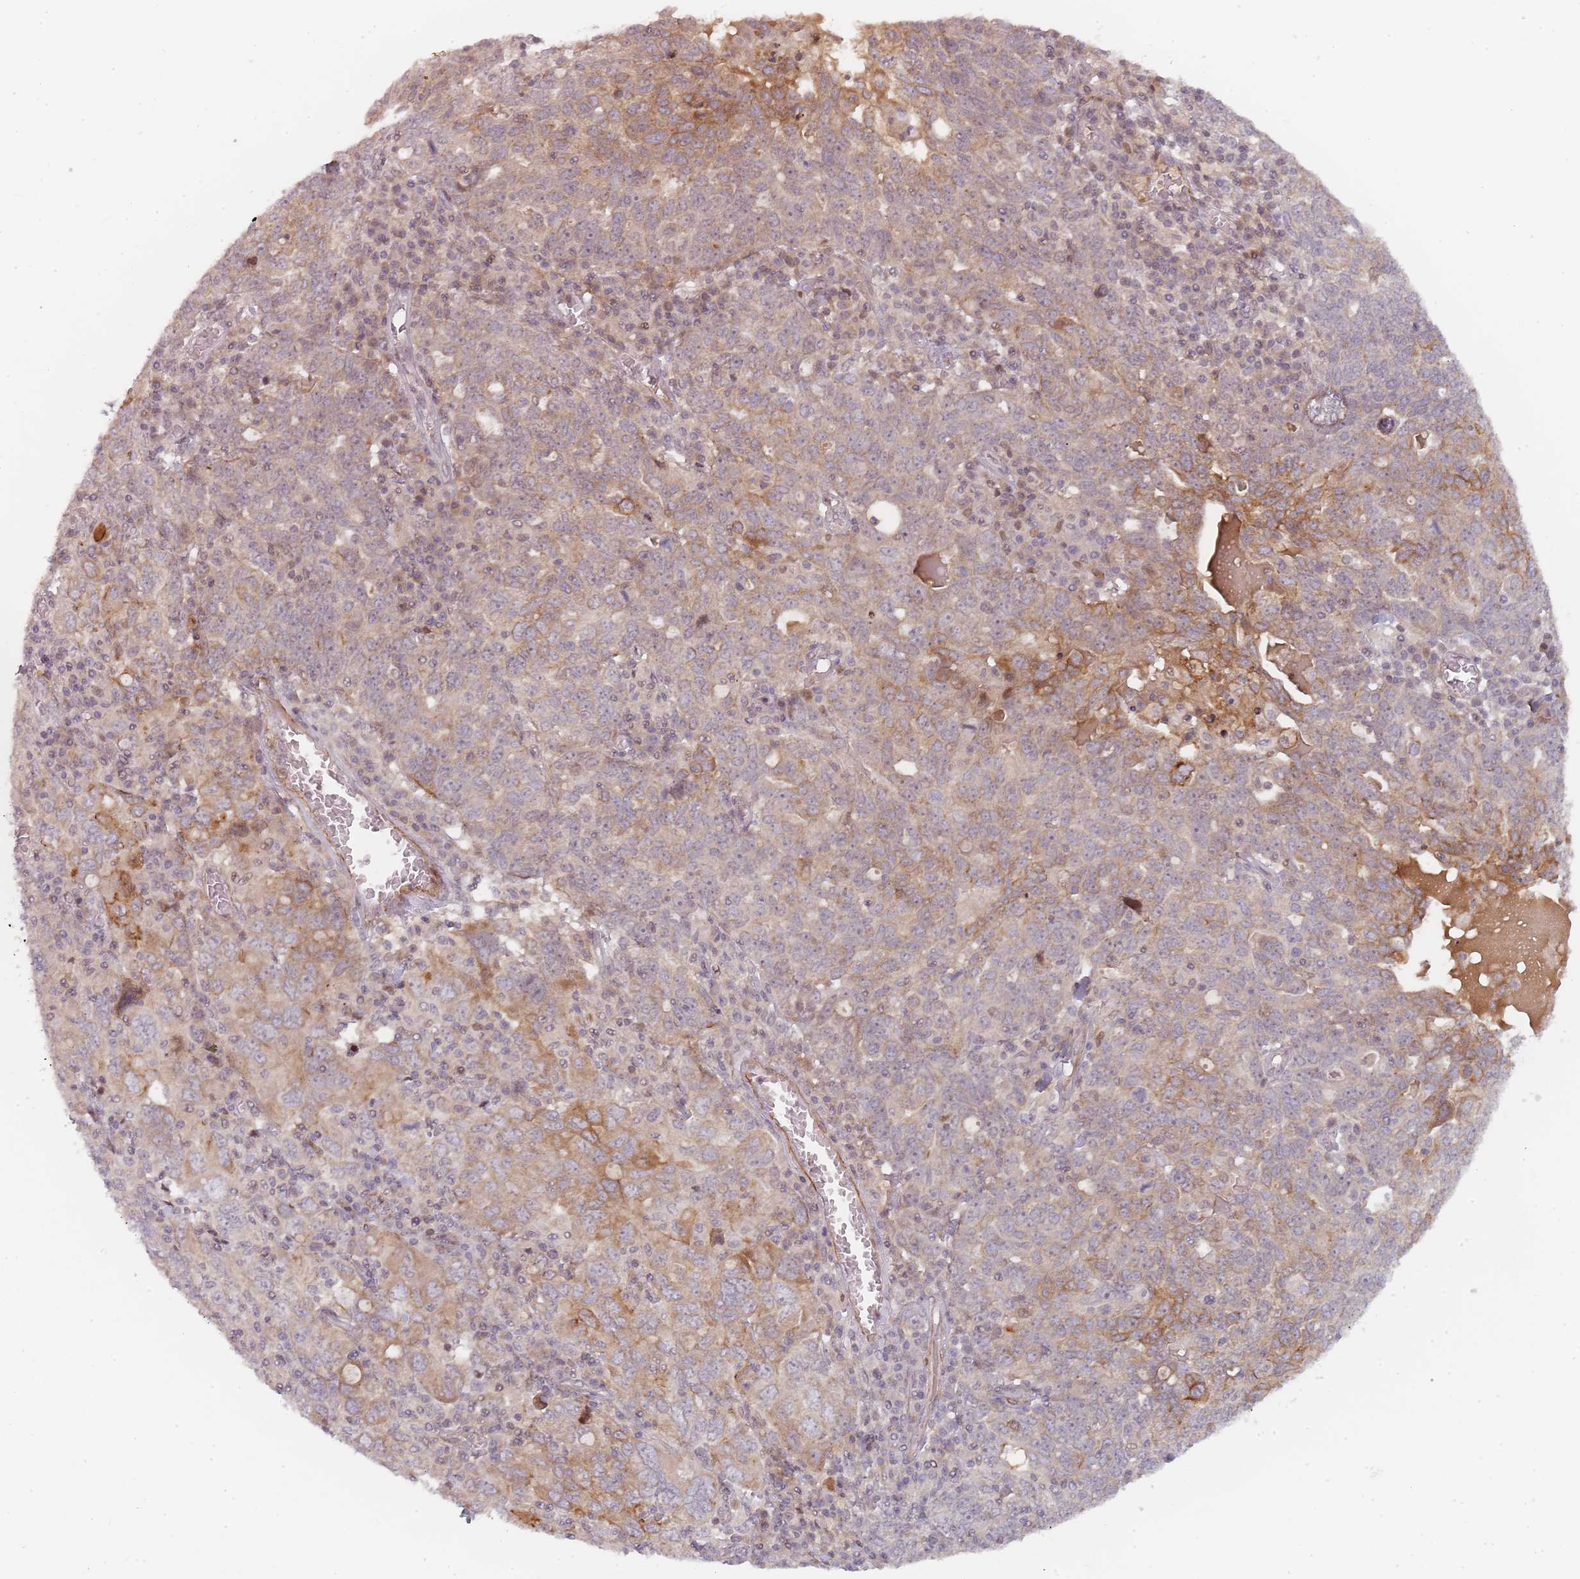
{"staining": {"intensity": "moderate", "quantity": "25%-75%", "location": "cytoplasmic/membranous"}, "tissue": "ovarian cancer", "cell_type": "Tumor cells", "image_type": "cancer", "snomed": [{"axis": "morphology", "description": "Carcinoma, endometroid"}, {"axis": "topography", "description": "Ovary"}], "caption": "Immunohistochemistry (IHC) (DAB) staining of human endometroid carcinoma (ovarian) displays moderate cytoplasmic/membranous protein staining in approximately 25%-75% of tumor cells.", "gene": "RPS6KA2", "patient": {"sex": "female", "age": 62}}